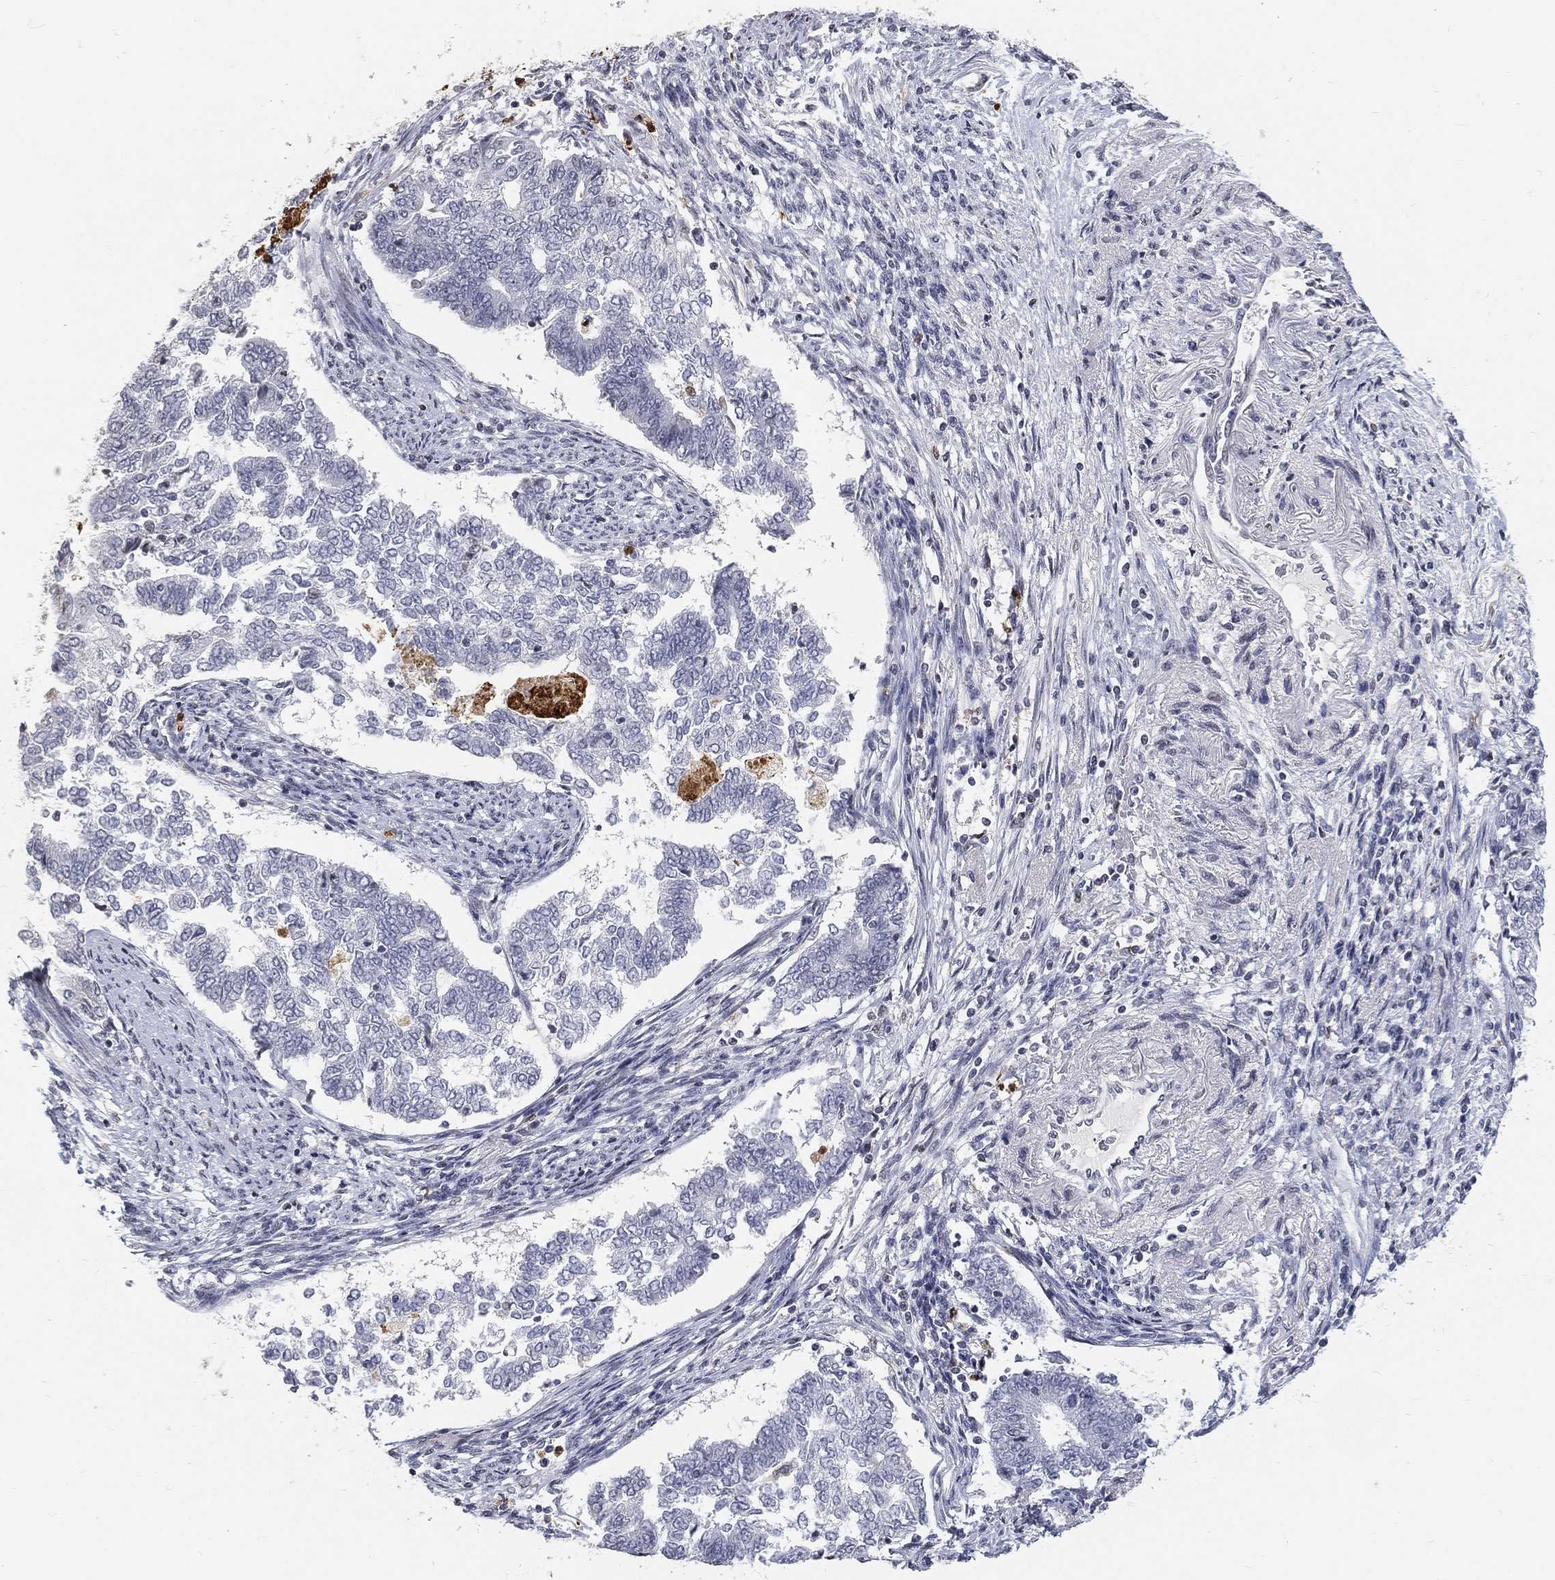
{"staining": {"intensity": "negative", "quantity": "none", "location": "none"}, "tissue": "endometrial cancer", "cell_type": "Tumor cells", "image_type": "cancer", "snomed": [{"axis": "morphology", "description": "Adenocarcinoma, NOS"}, {"axis": "topography", "description": "Endometrium"}], "caption": "Immunohistochemical staining of human adenocarcinoma (endometrial) shows no significant positivity in tumor cells. (Stains: DAB immunohistochemistry with hematoxylin counter stain, Microscopy: brightfield microscopy at high magnification).", "gene": "ARG1", "patient": {"sex": "female", "age": 65}}